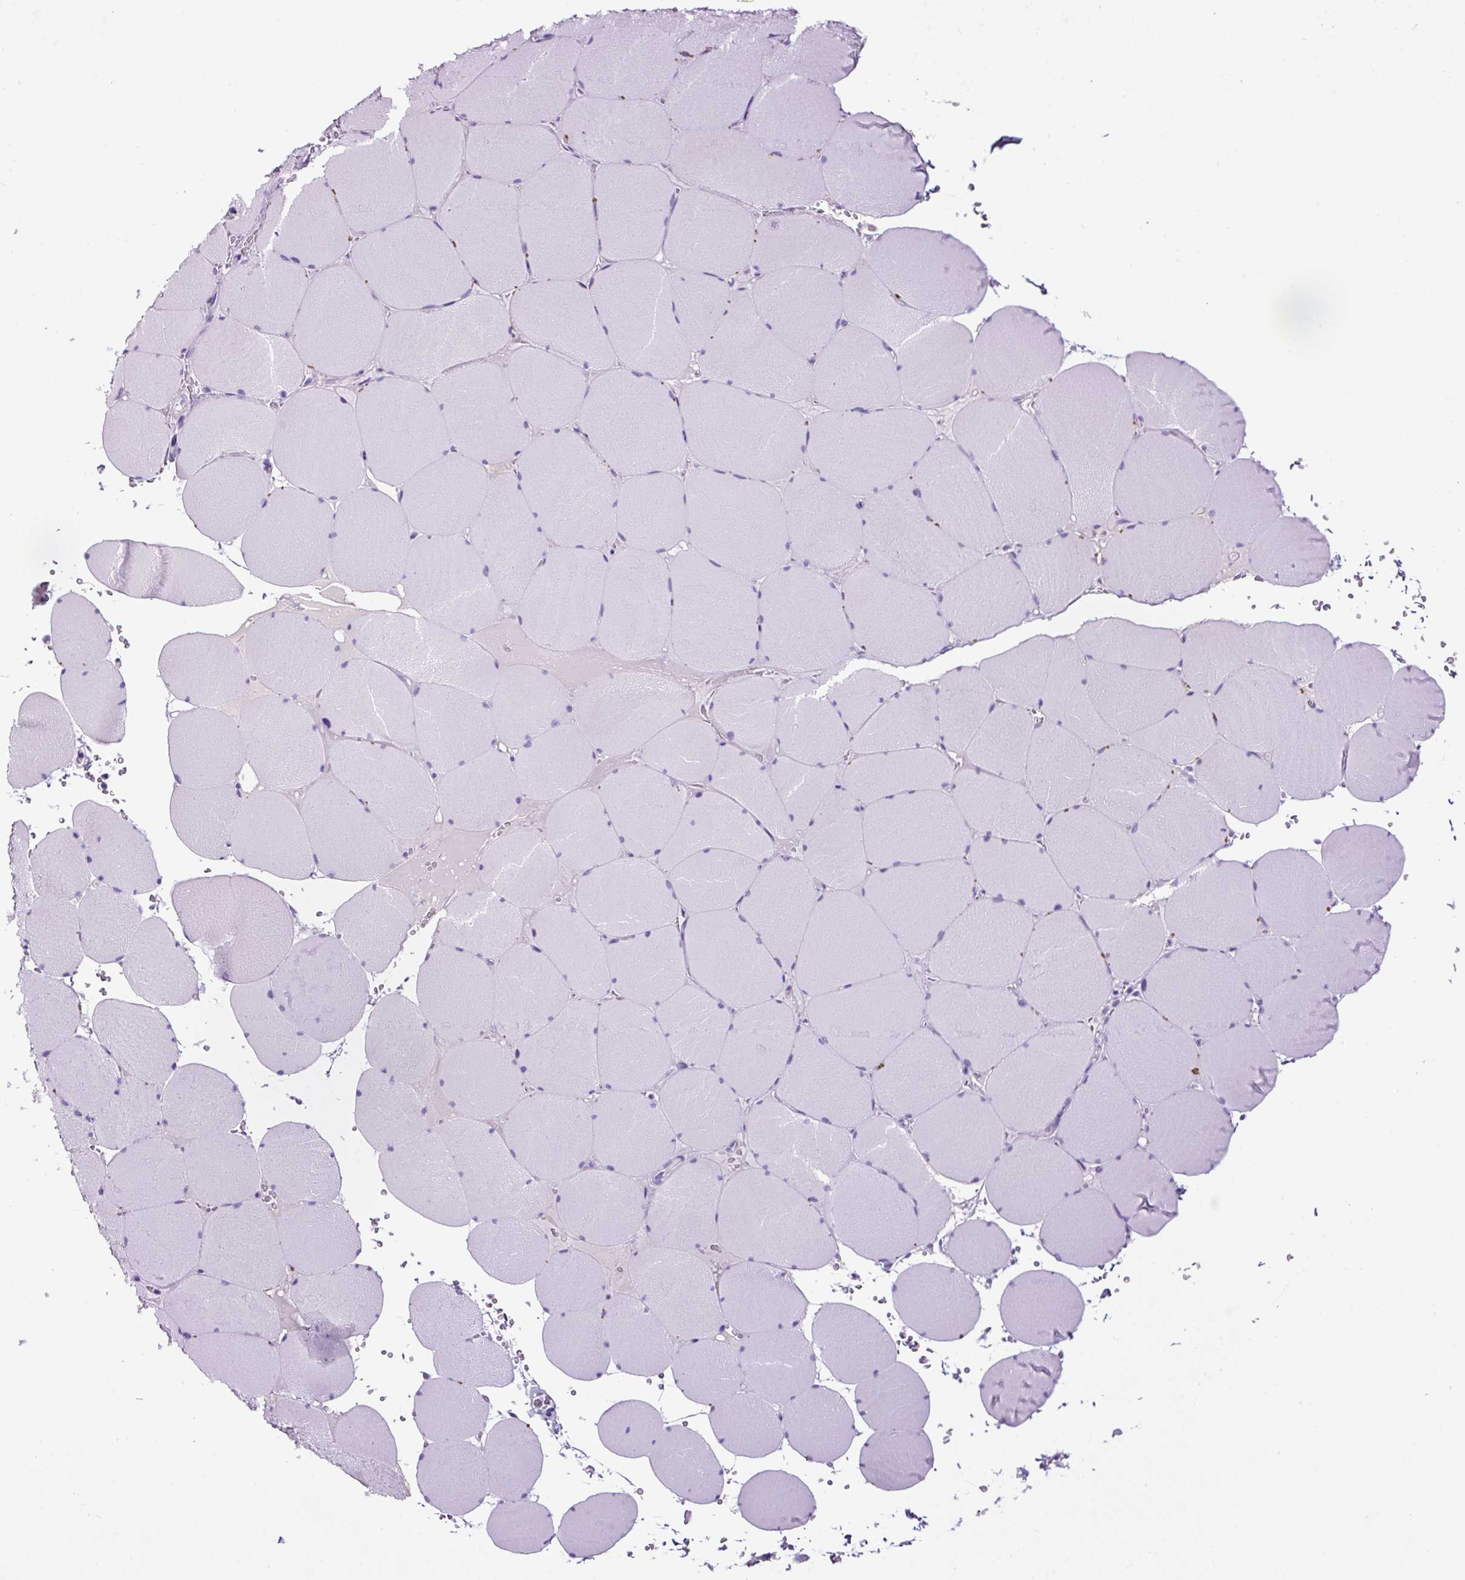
{"staining": {"intensity": "negative", "quantity": "none", "location": "none"}, "tissue": "skeletal muscle", "cell_type": "Myocytes", "image_type": "normal", "snomed": [{"axis": "morphology", "description": "Normal tissue, NOS"}, {"axis": "topography", "description": "Skeletal muscle"}, {"axis": "topography", "description": "Head-Neck"}], "caption": "Immunohistochemical staining of benign human skeletal muscle reveals no significant expression in myocytes.", "gene": "SP8", "patient": {"sex": "male", "age": 66}}